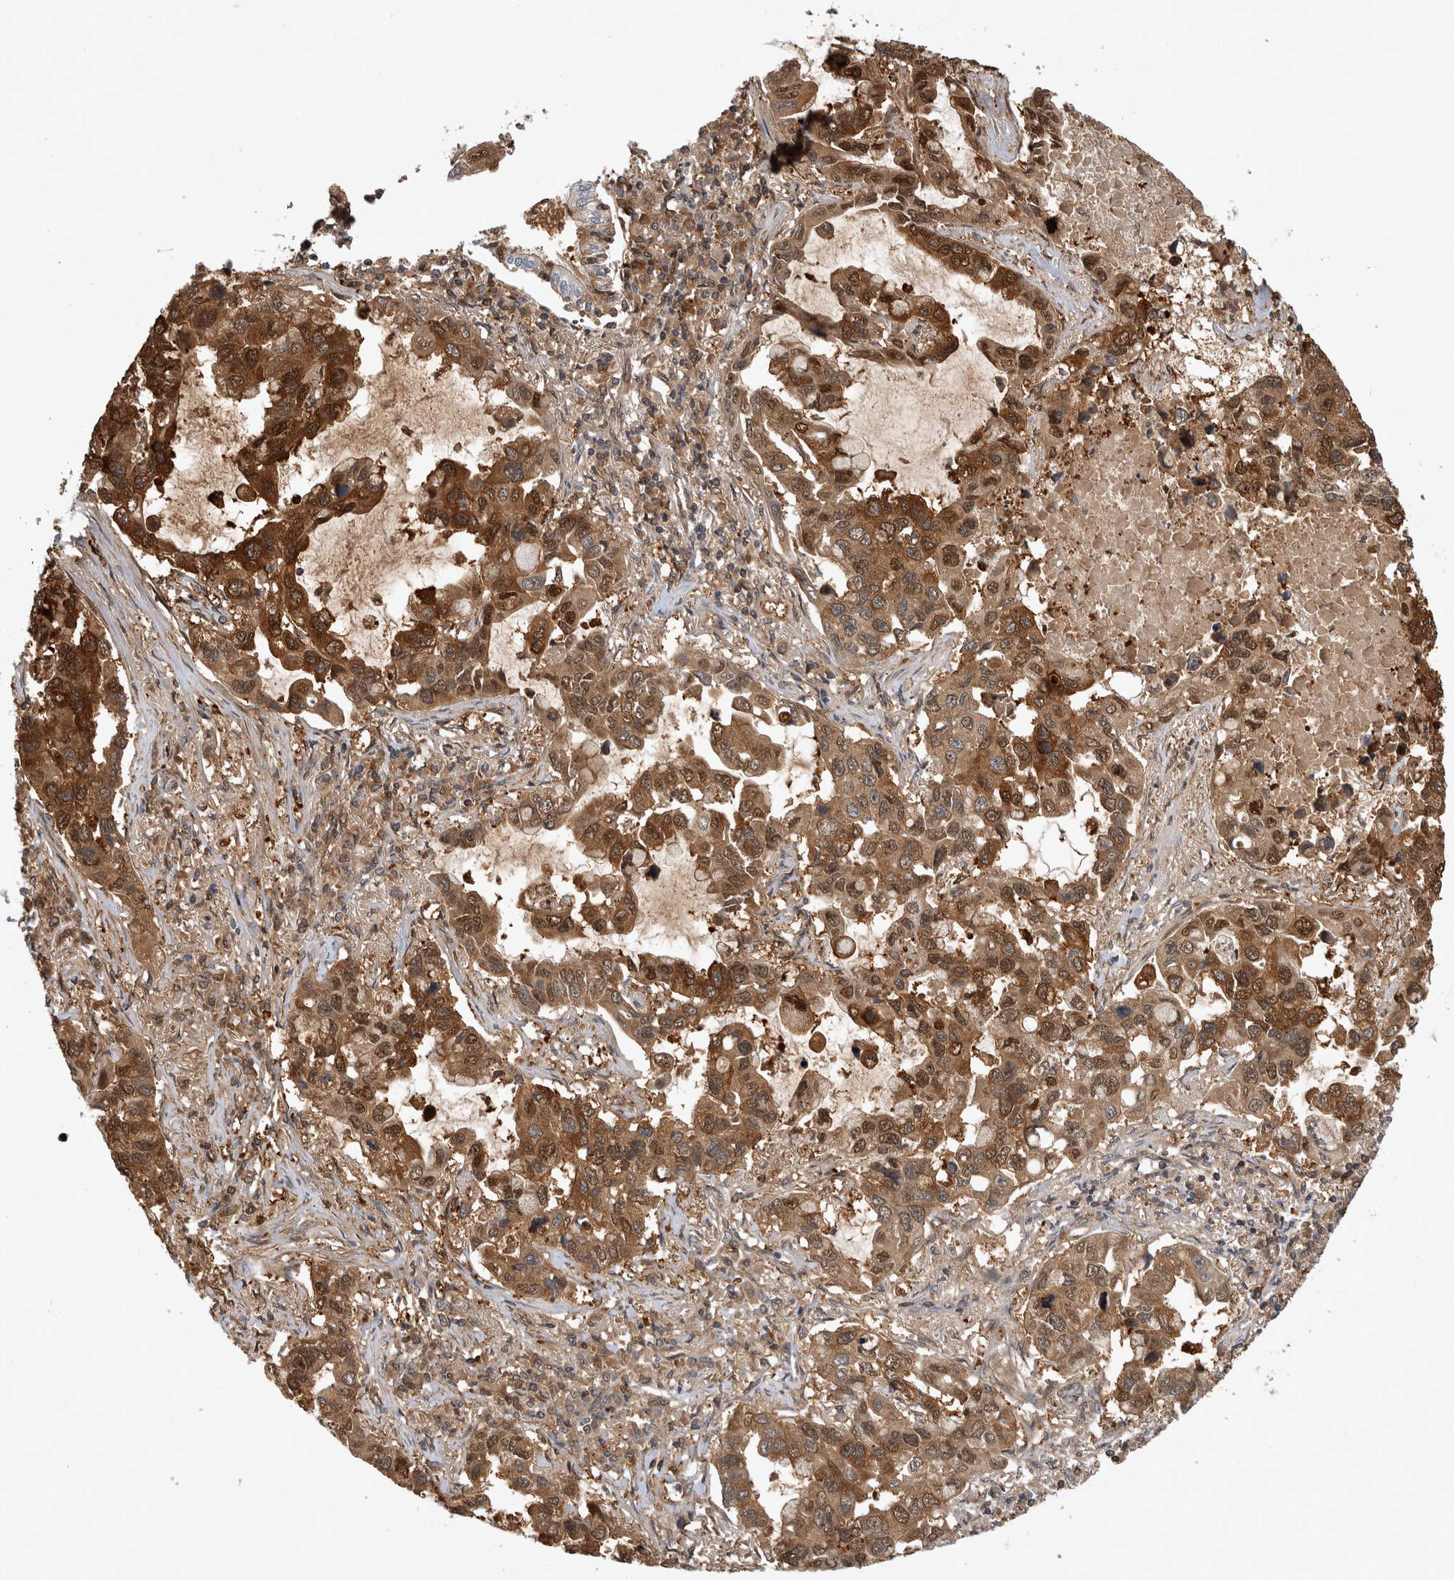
{"staining": {"intensity": "moderate", "quantity": ">75%", "location": "cytoplasmic/membranous,nuclear"}, "tissue": "lung cancer", "cell_type": "Tumor cells", "image_type": "cancer", "snomed": [{"axis": "morphology", "description": "Adenocarcinoma, NOS"}, {"axis": "topography", "description": "Lung"}], "caption": "IHC (DAB (3,3'-diaminobenzidine)) staining of human lung cancer reveals moderate cytoplasmic/membranous and nuclear protein expression in about >75% of tumor cells.", "gene": "ASTN2", "patient": {"sex": "male", "age": 64}}